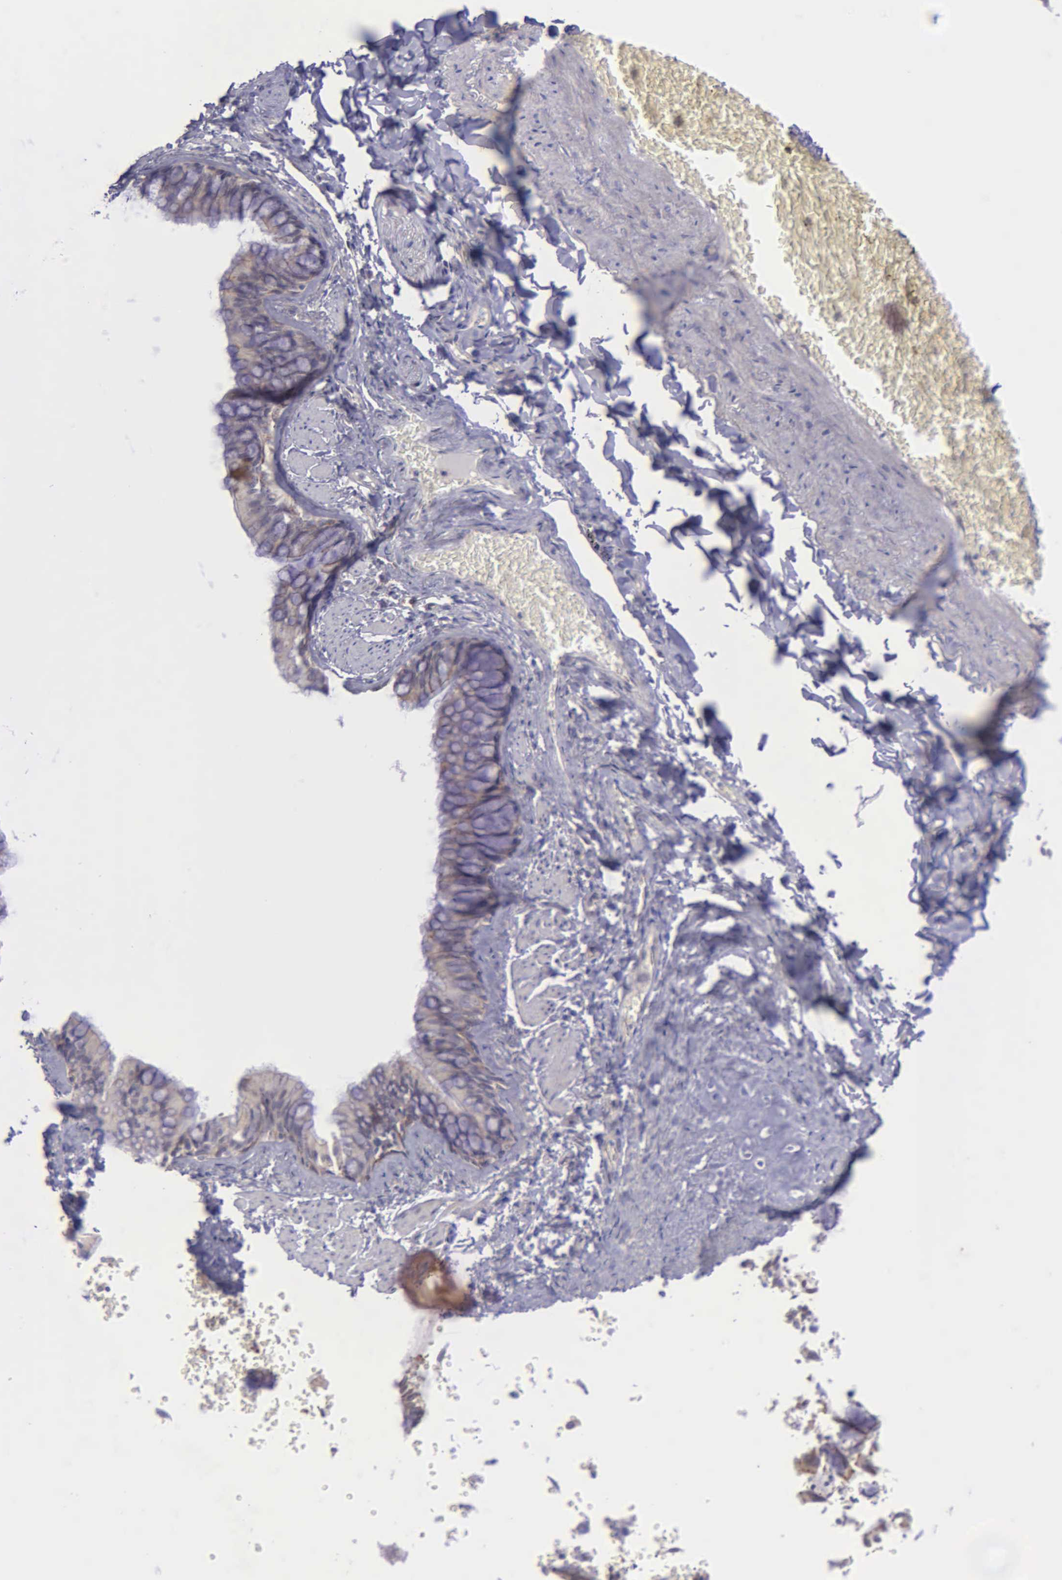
{"staining": {"intensity": "negative", "quantity": "none", "location": "none"}, "tissue": "bronchus", "cell_type": "Respiratory epithelial cells", "image_type": "normal", "snomed": [{"axis": "morphology", "description": "Normal tissue, NOS"}, {"axis": "topography", "description": "Lung"}], "caption": "Immunohistochemistry photomicrograph of normal bronchus stained for a protein (brown), which exhibits no staining in respiratory epithelial cells. (DAB IHC, high magnification).", "gene": "MICAL3", "patient": {"sex": "male", "age": 54}}